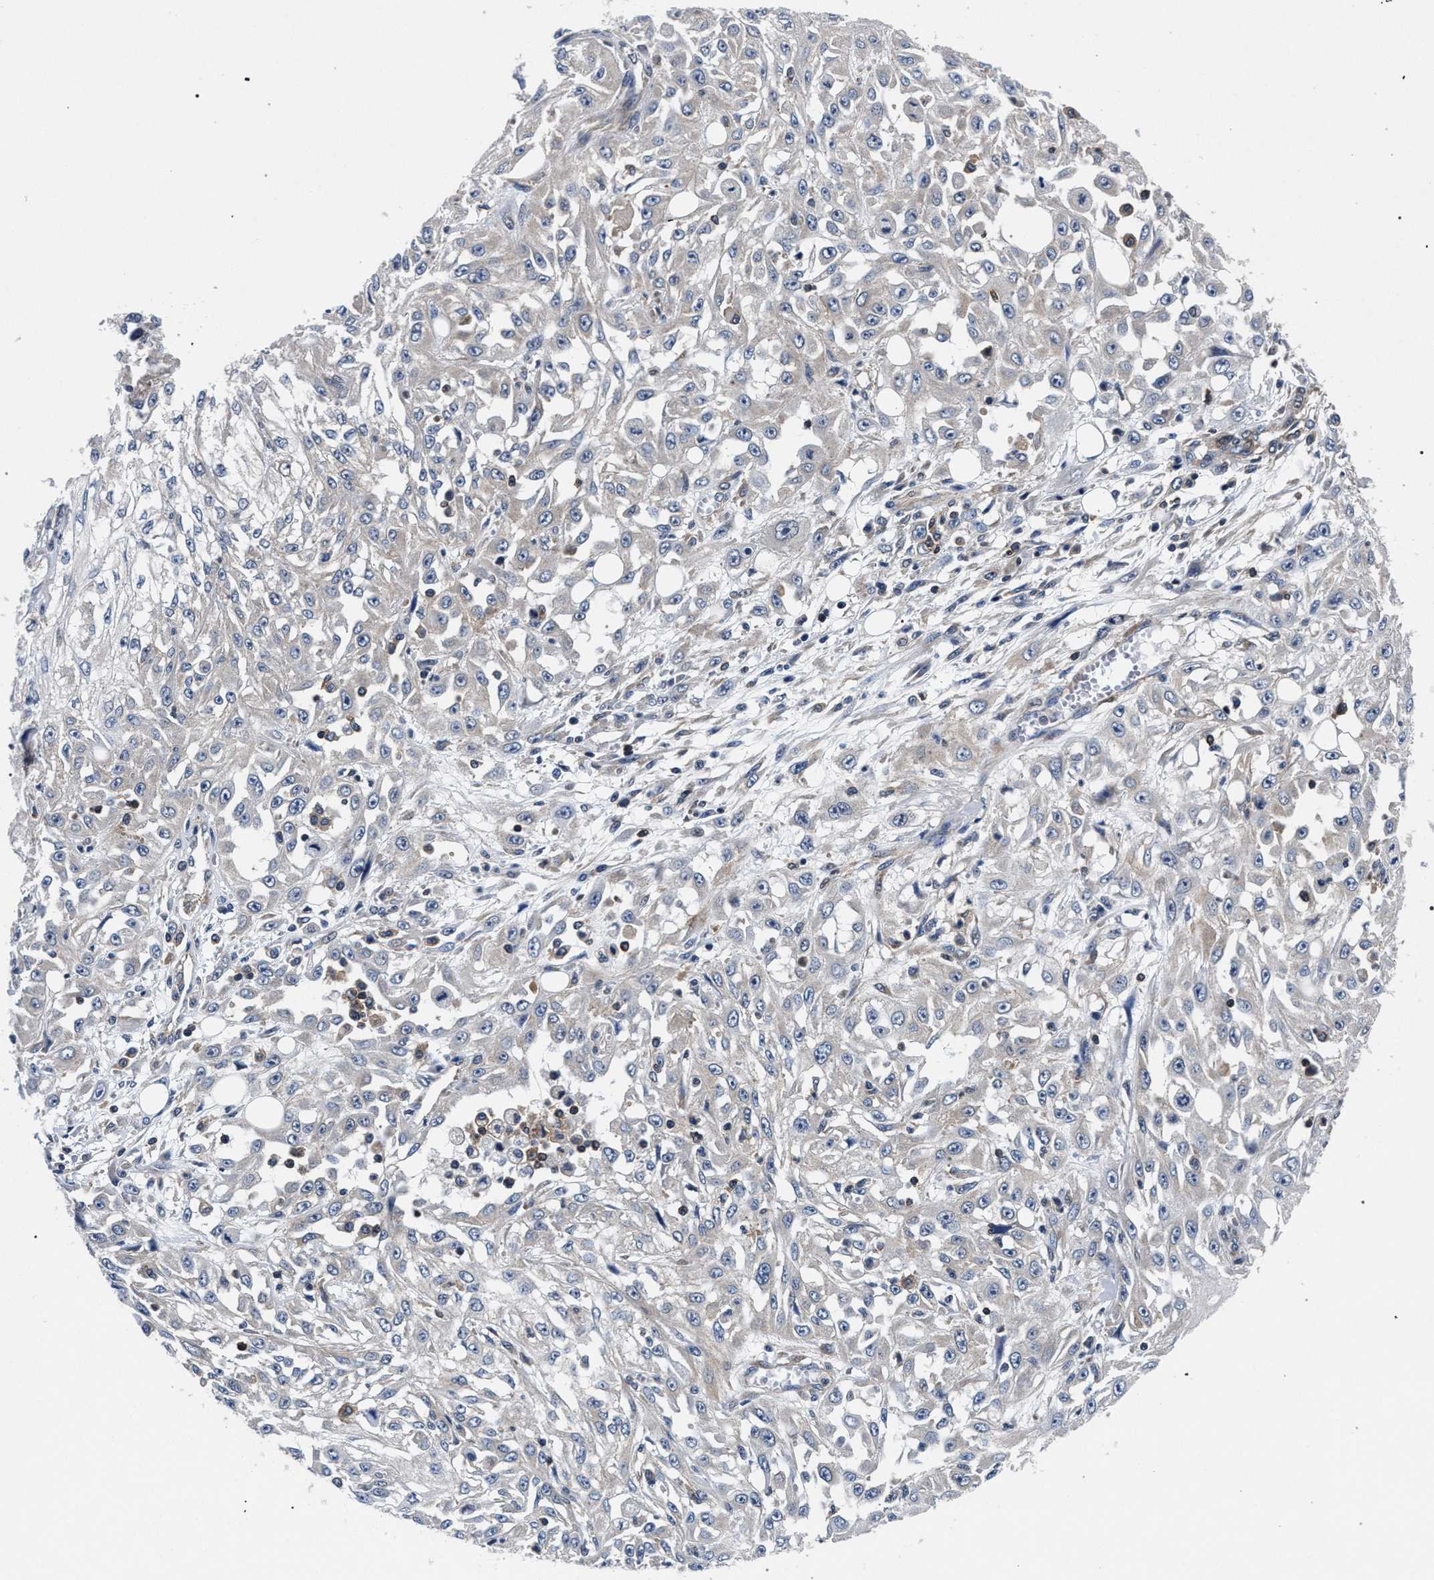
{"staining": {"intensity": "negative", "quantity": "none", "location": "none"}, "tissue": "skin cancer", "cell_type": "Tumor cells", "image_type": "cancer", "snomed": [{"axis": "morphology", "description": "Squamous cell carcinoma, NOS"}, {"axis": "morphology", "description": "Squamous cell carcinoma, metastatic, NOS"}, {"axis": "topography", "description": "Skin"}, {"axis": "topography", "description": "Lymph node"}], "caption": "High magnification brightfield microscopy of skin cancer stained with DAB (brown) and counterstained with hematoxylin (blue): tumor cells show no significant staining. Brightfield microscopy of immunohistochemistry stained with DAB (brown) and hematoxylin (blue), captured at high magnification.", "gene": "LASP1", "patient": {"sex": "male", "age": 75}}